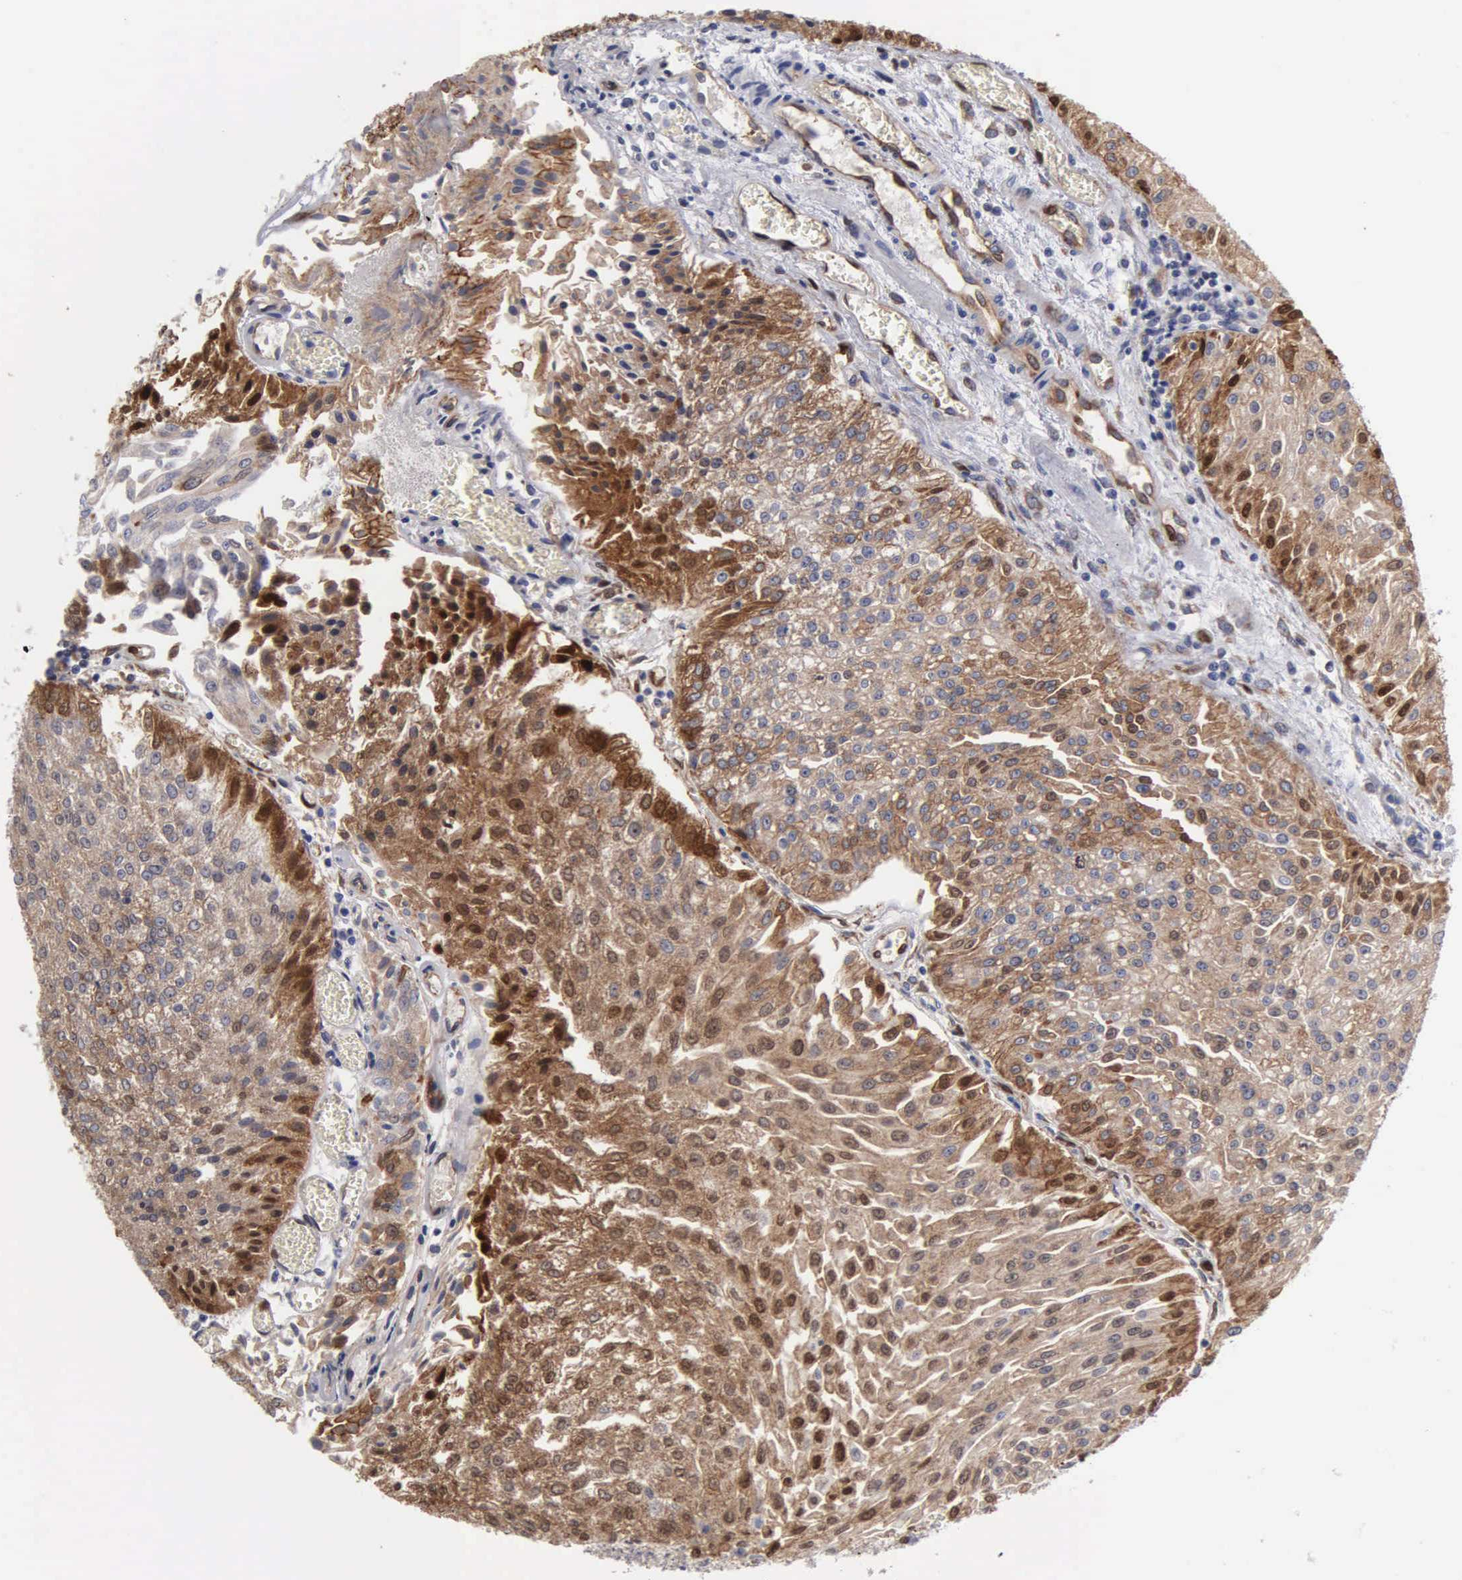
{"staining": {"intensity": "strong", "quantity": ">75%", "location": "cytoplasmic/membranous,nuclear"}, "tissue": "urothelial cancer", "cell_type": "Tumor cells", "image_type": "cancer", "snomed": [{"axis": "morphology", "description": "Urothelial carcinoma, Low grade"}, {"axis": "topography", "description": "Urinary bladder"}], "caption": "Protein positivity by immunohistochemistry (IHC) reveals strong cytoplasmic/membranous and nuclear staining in approximately >75% of tumor cells in urothelial cancer.", "gene": "RDX", "patient": {"sex": "male", "age": 86}}